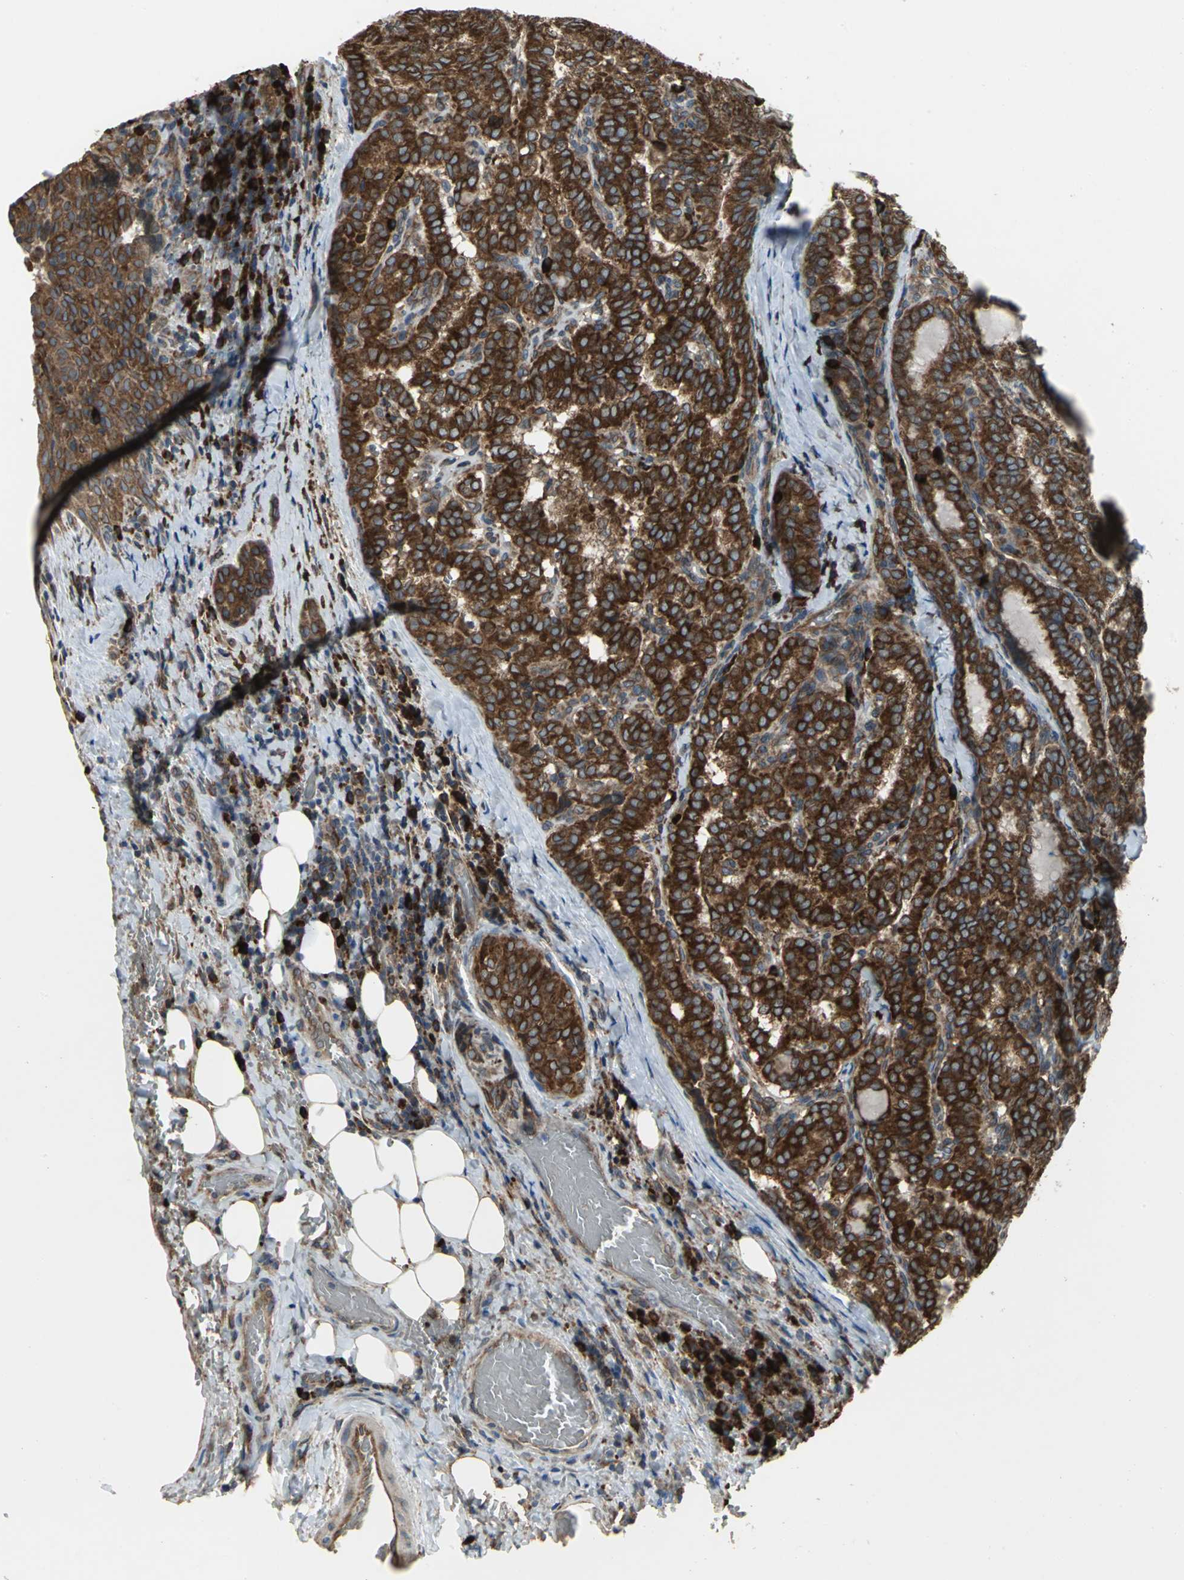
{"staining": {"intensity": "strong", "quantity": ">75%", "location": "cytoplasmic/membranous"}, "tissue": "thyroid cancer", "cell_type": "Tumor cells", "image_type": "cancer", "snomed": [{"axis": "morphology", "description": "Papillary adenocarcinoma, NOS"}, {"axis": "topography", "description": "Thyroid gland"}], "caption": "Immunohistochemical staining of thyroid cancer (papillary adenocarcinoma) shows high levels of strong cytoplasmic/membranous protein expression in about >75% of tumor cells. The staining was performed using DAB (3,3'-diaminobenzidine) to visualize the protein expression in brown, while the nuclei were stained in blue with hematoxylin (Magnification: 20x).", "gene": "SYVN1", "patient": {"sex": "female", "age": 30}}